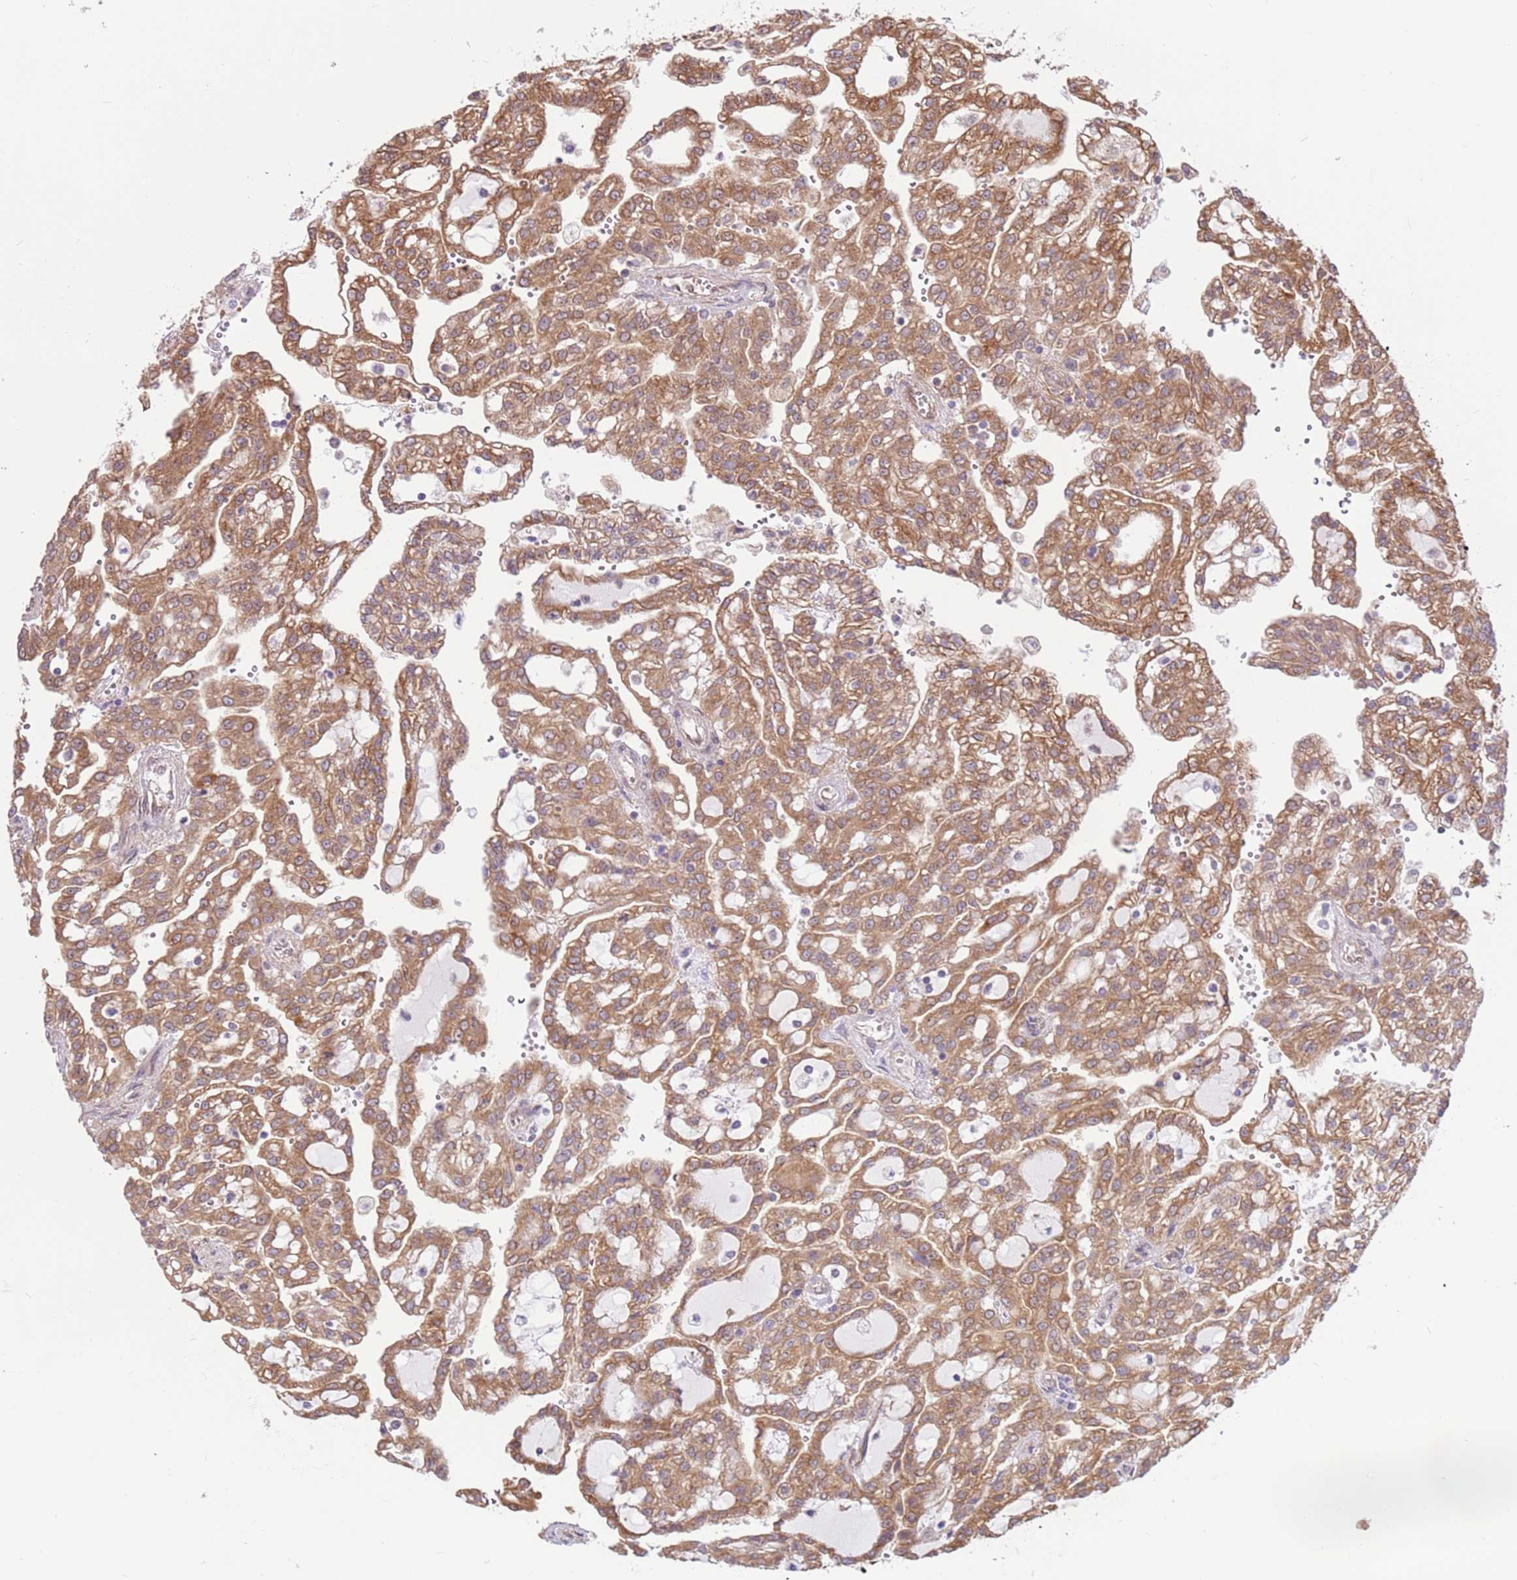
{"staining": {"intensity": "moderate", "quantity": ">75%", "location": "cytoplasmic/membranous"}, "tissue": "renal cancer", "cell_type": "Tumor cells", "image_type": "cancer", "snomed": [{"axis": "morphology", "description": "Adenocarcinoma, NOS"}, {"axis": "topography", "description": "Kidney"}], "caption": "Immunohistochemistry photomicrograph of neoplastic tissue: human renal adenocarcinoma stained using IHC displays medium levels of moderate protein expression localized specifically in the cytoplasmic/membranous of tumor cells, appearing as a cytoplasmic/membranous brown color.", "gene": "DCAF4", "patient": {"sex": "male", "age": 63}}